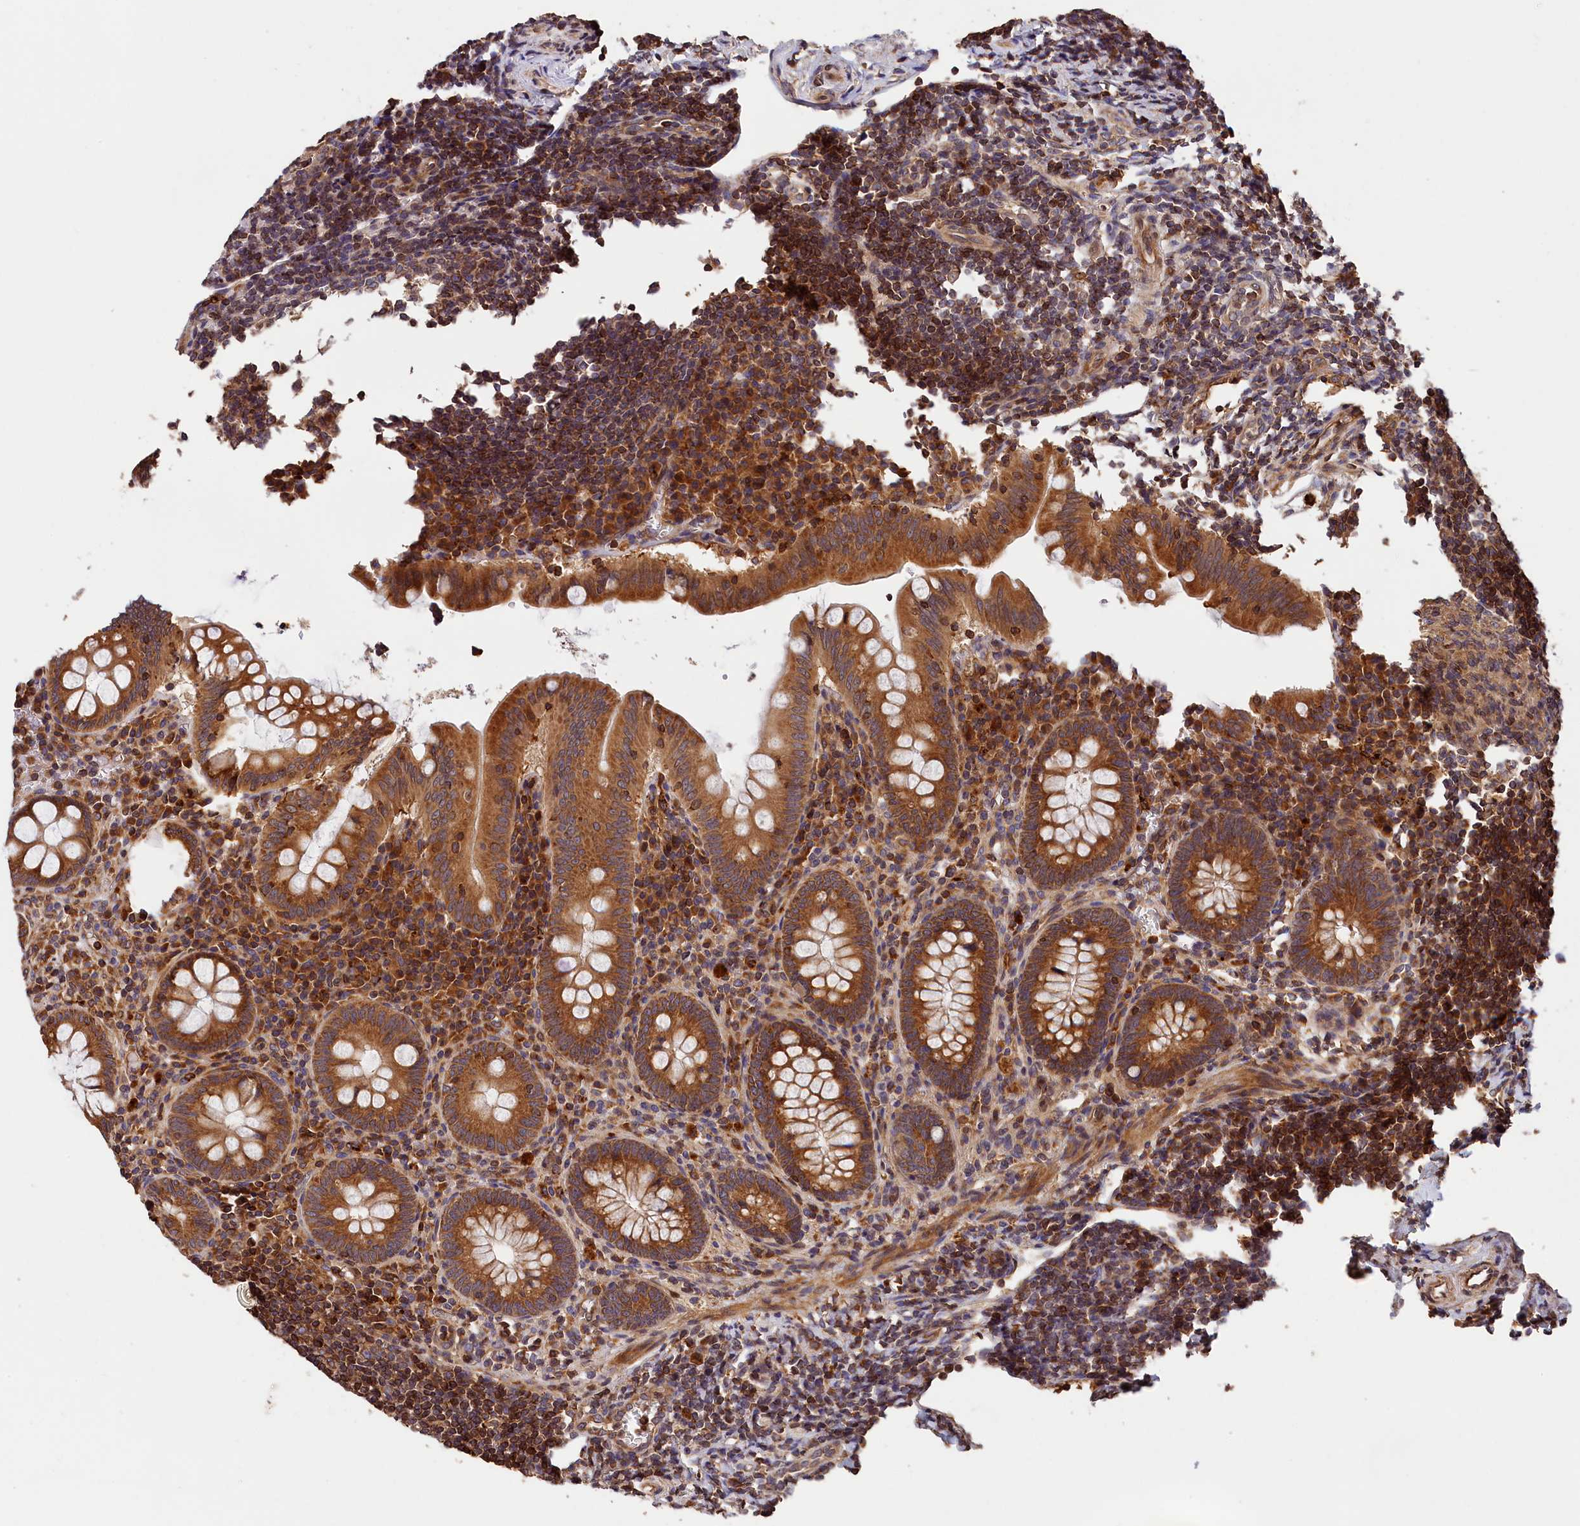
{"staining": {"intensity": "strong", "quantity": ">75%", "location": "cytoplasmic/membranous"}, "tissue": "appendix", "cell_type": "Glandular cells", "image_type": "normal", "snomed": [{"axis": "morphology", "description": "Normal tissue, NOS"}, {"axis": "topography", "description": "Appendix"}], "caption": "IHC photomicrograph of benign human appendix stained for a protein (brown), which reveals high levels of strong cytoplasmic/membranous staining in about >75% of glandular cells.", "gene": "HMOX2", "patient": {"sex": "female", "age": 33}}